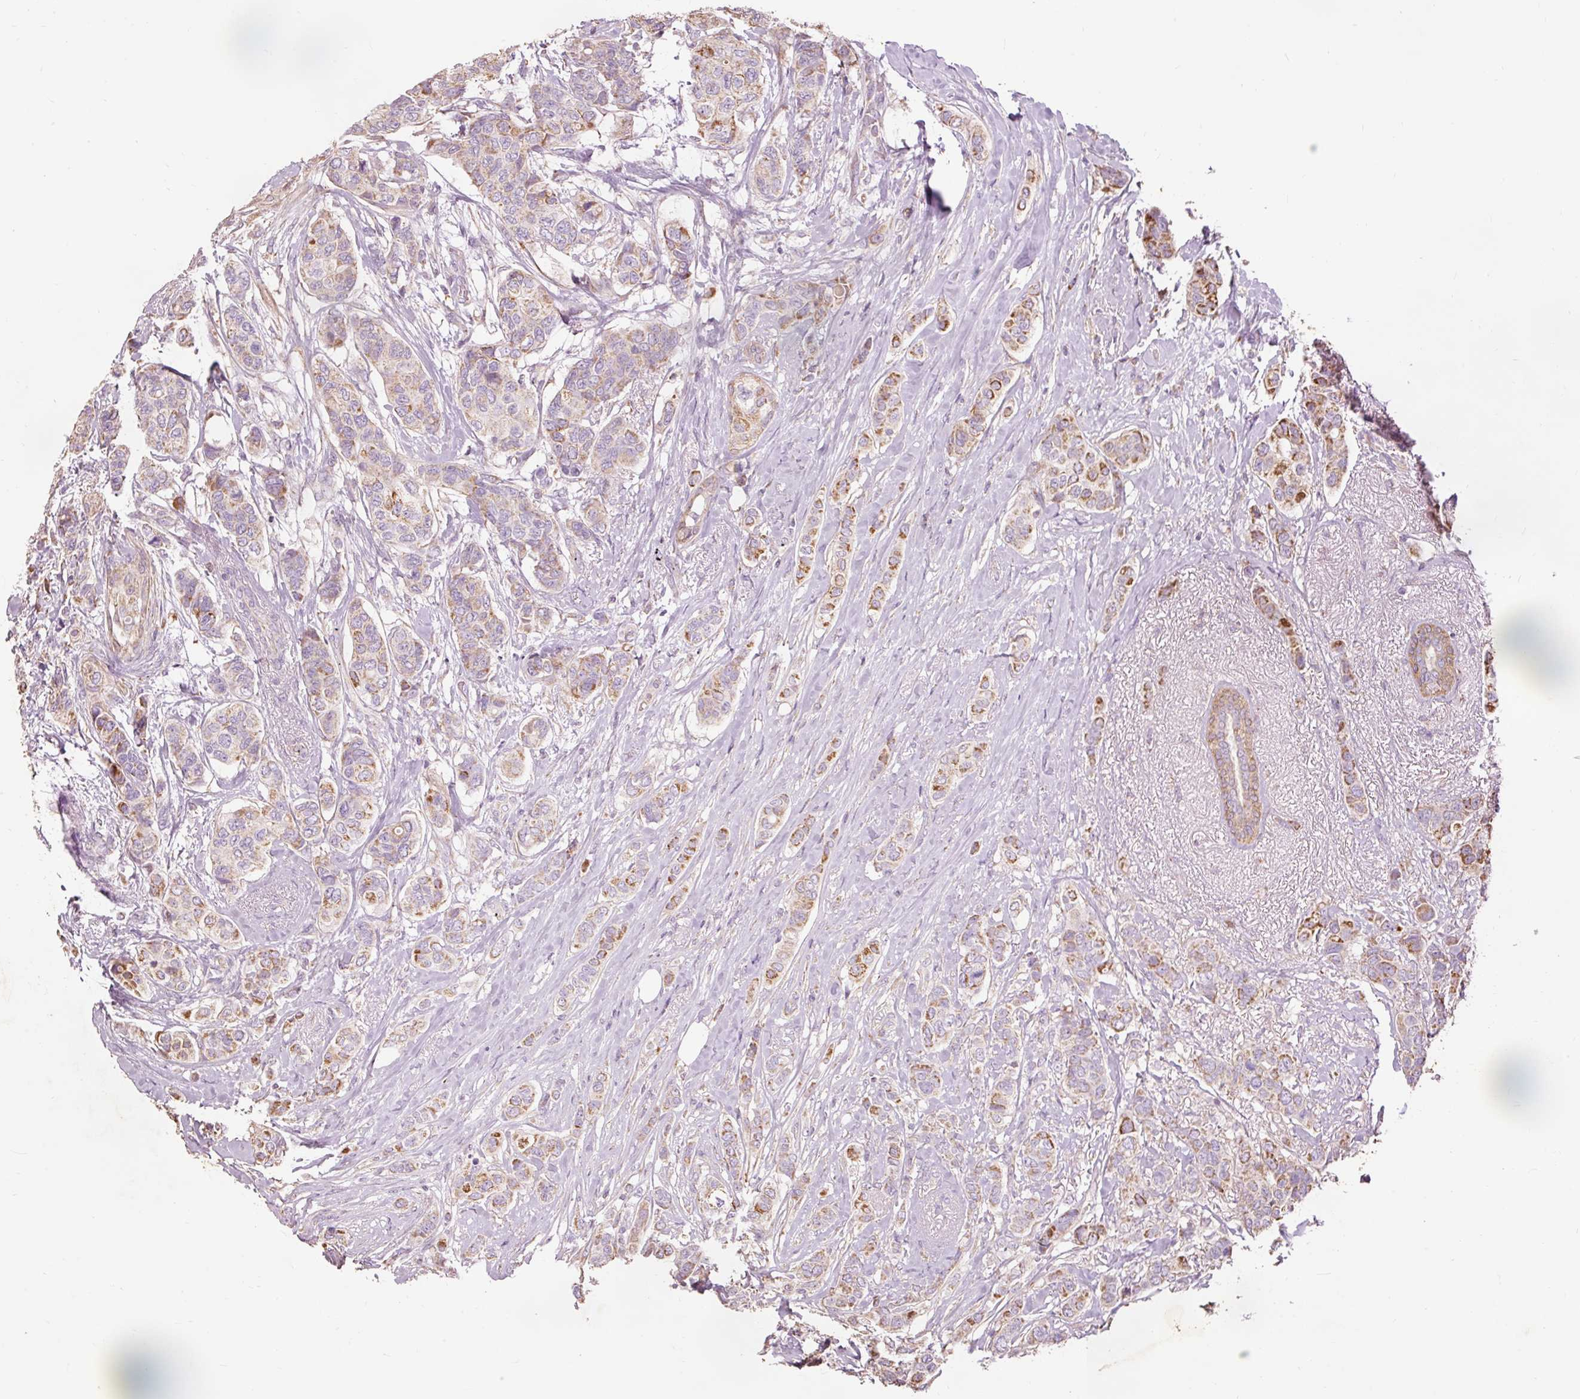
{"staining": {"intensity": "moderate", "quantity": ">75%", "location": "cytoplasmic/membranous"}, "tissue": "breast cancer", "cell_type": "Tumor cells", "image_type": "cancer", "snomed": [{"axis": "morphology", "description": "Lobular carcinoma"}, {"axis": "topography", "description": "Breast"}], "caption": "Breast cancer (lobular carcinoma) tissue displays moderate cytoplasmic/membranous positivity in about >75% of tumor cells", "gene": "PRDX5", "patient": {"sex": "female", "age": 51}}